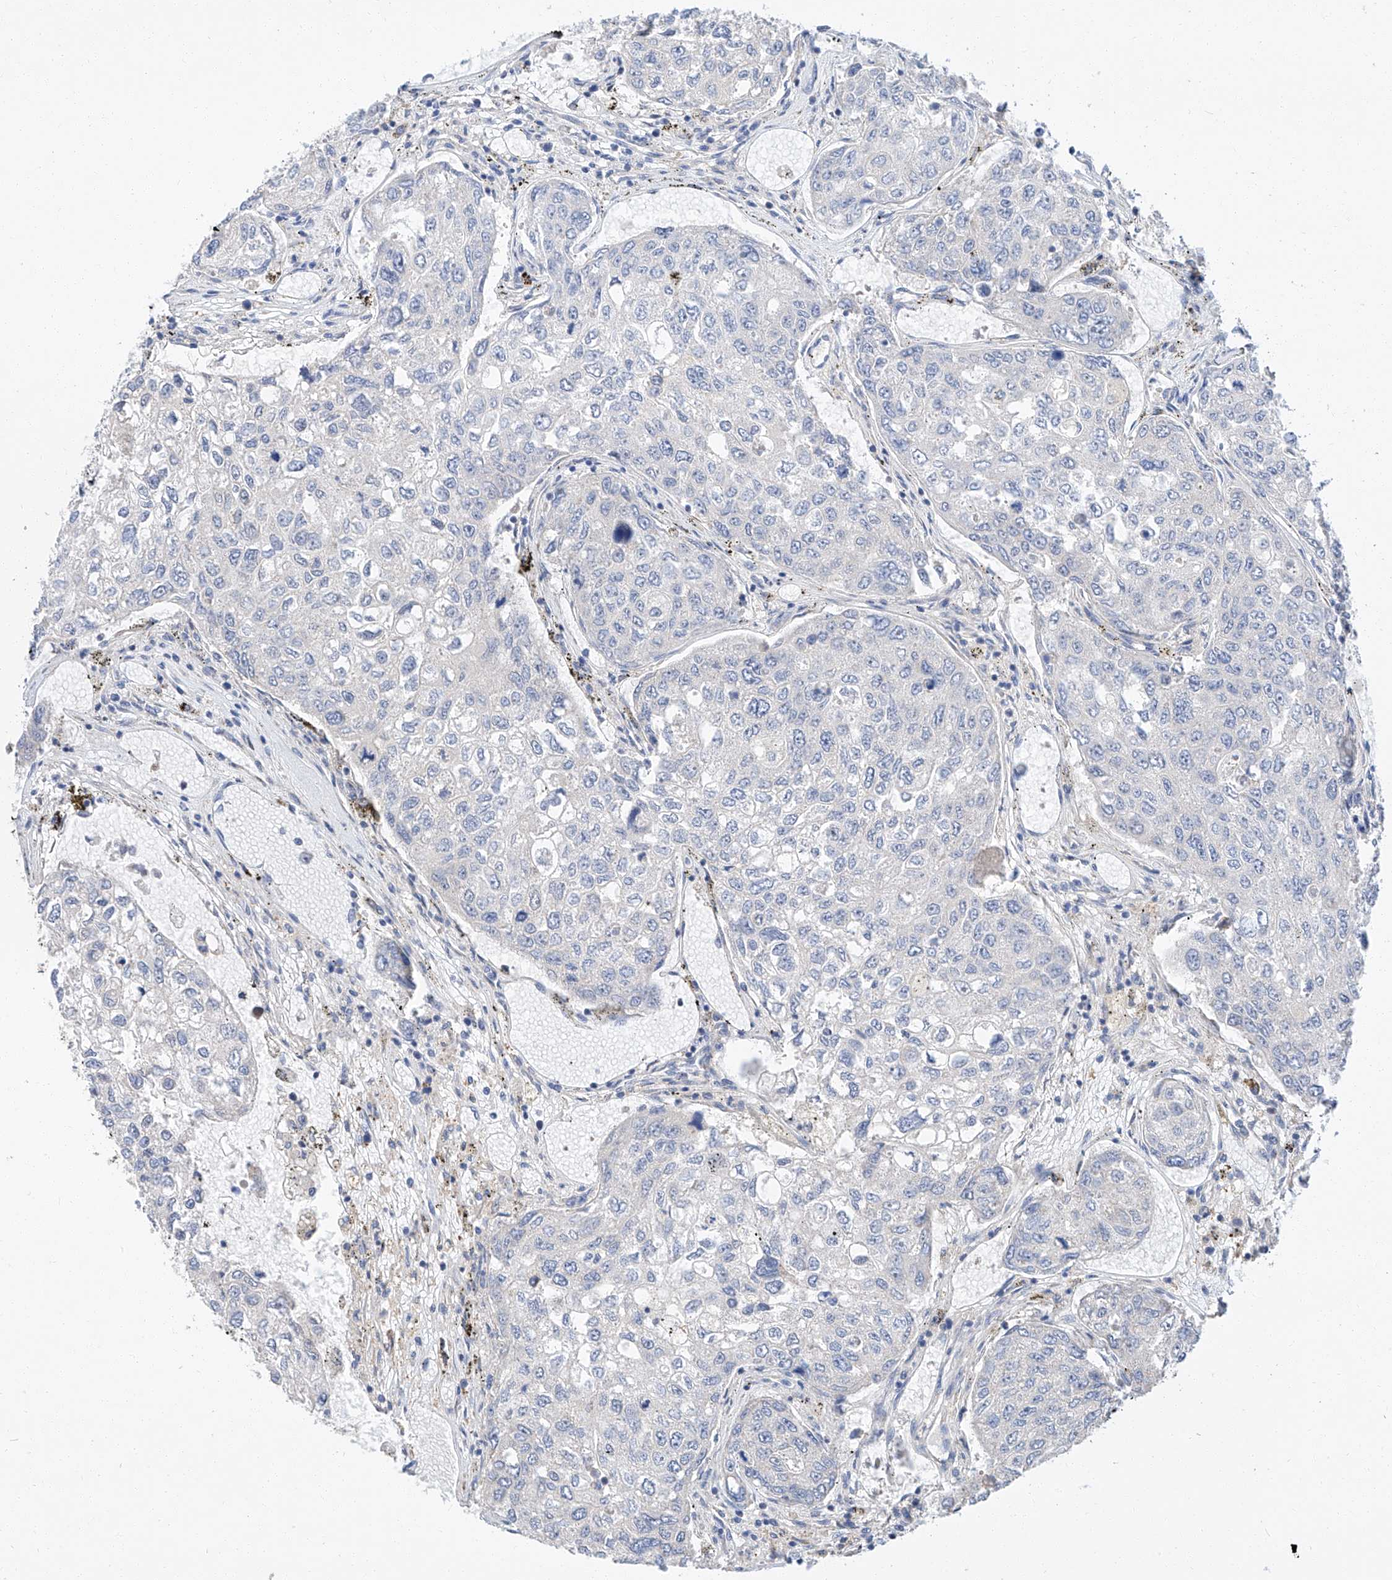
{"staining": {"intensity": "negative", "quantity": "none", "location": "none"}, "tissue": "urothelial cancer", "cell_type": "Tumor cells", "image_type": "cancer", "snomed": [{"axis": "morphology", "description": "Urothelial carcinoma, High grade"}, {"axis": "topography", "description": "Lymph node"}, {"axis": "topography", "description": "Urinary bladder"}], "caption": "This is an immunohistochemistry (IHC) histopathology image of urothelial cancer. There is no expression in tumor cells.", "gene": "GLMN", "patient": {"sex": "male", "age": 51}}